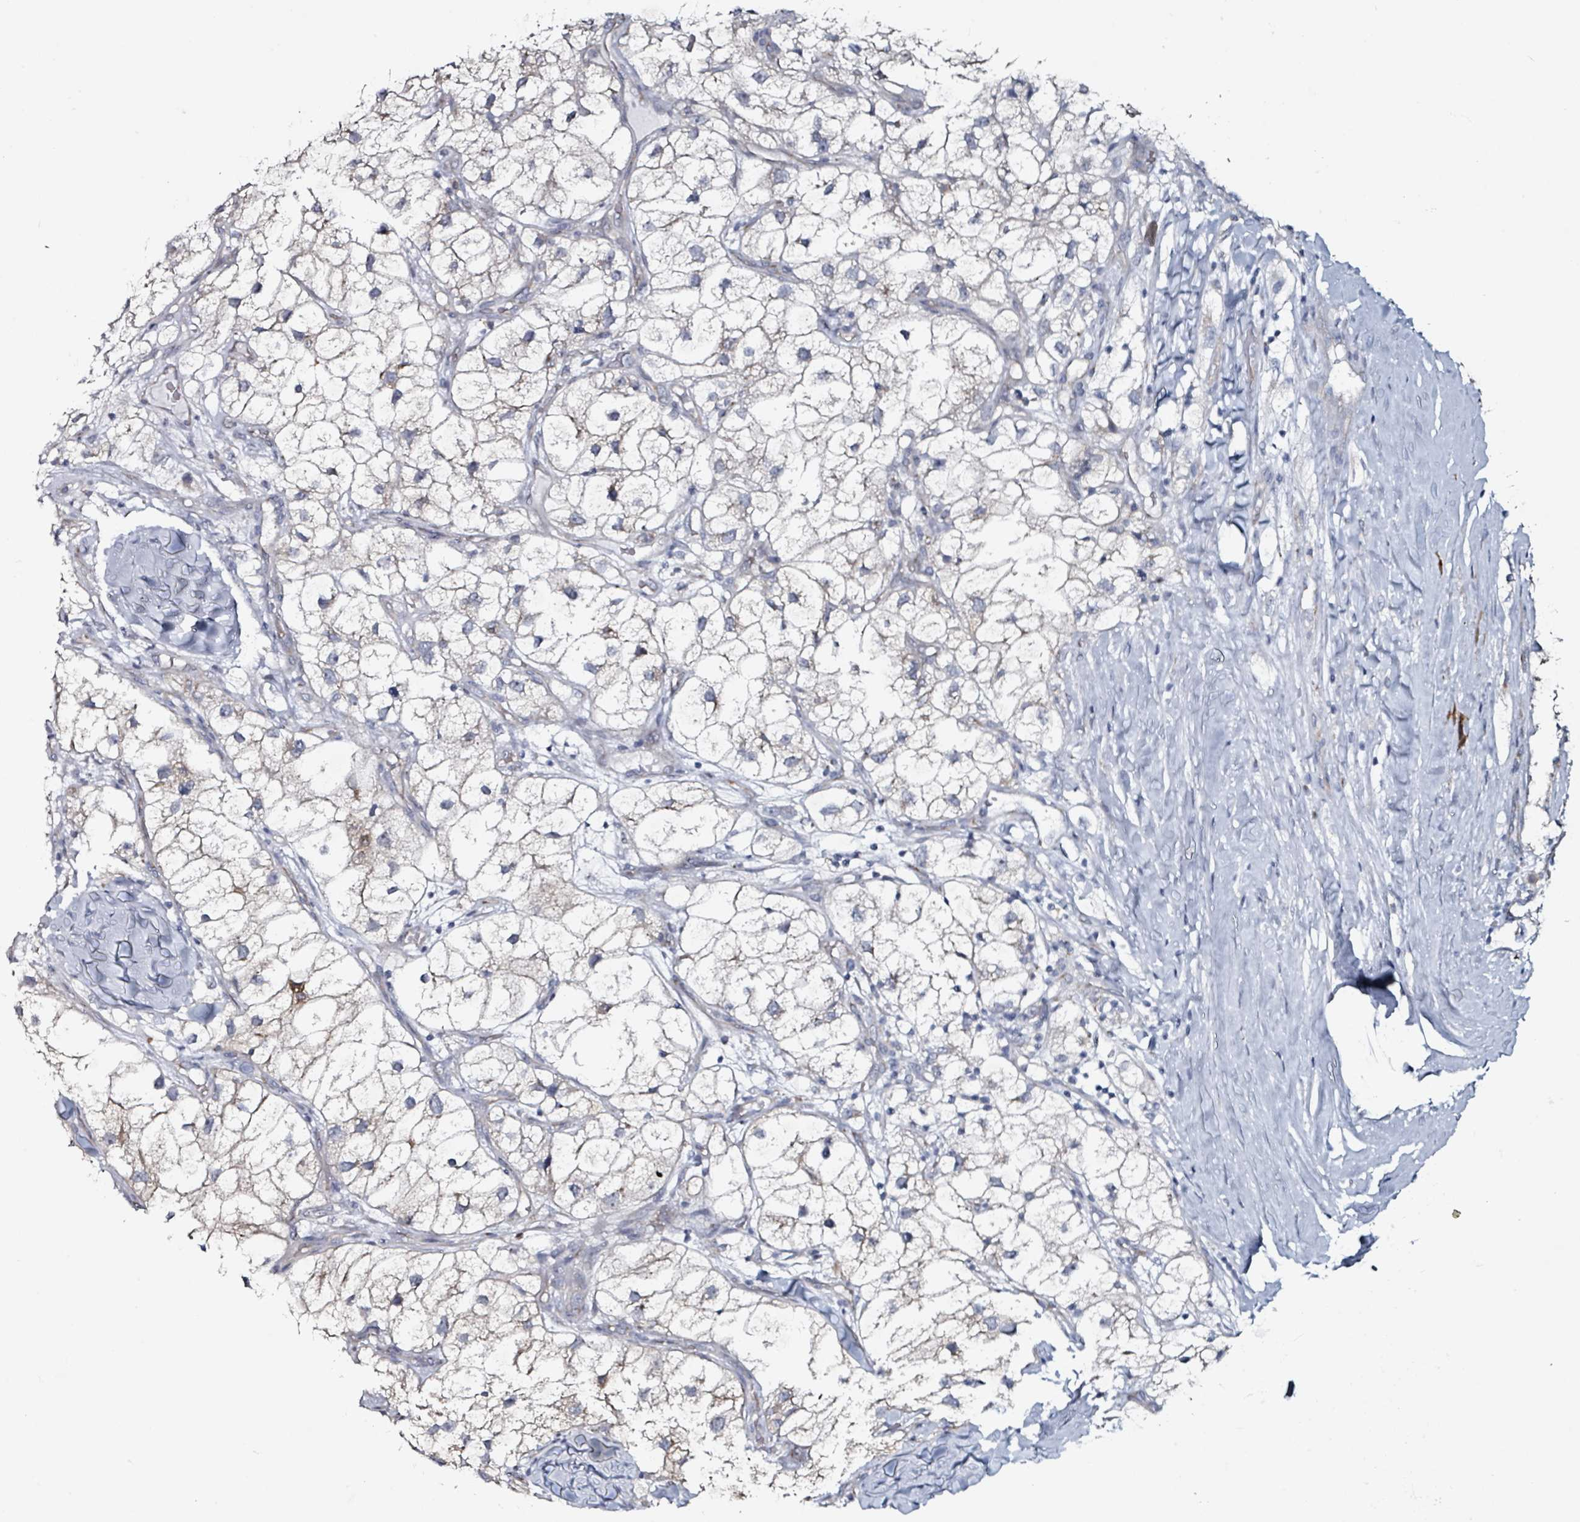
{"staining": {"intensity": "negative", "quantity": "none", "location": "none"}, "tissue": "renal cancer", "cell_type": "Tumor cells", "image_type": "cancer", "snomed": [{"axis": "morphology", "description": "Adenocarcinoma, NOS"}, {"axis": "topography", "description": "Kidney"}], "caption": "Tumor cells are negative for brown protein staining in renal adenocarcinoma.", "gene": "B3GAT3", "patient": {"sex": "male", "age": 59}}